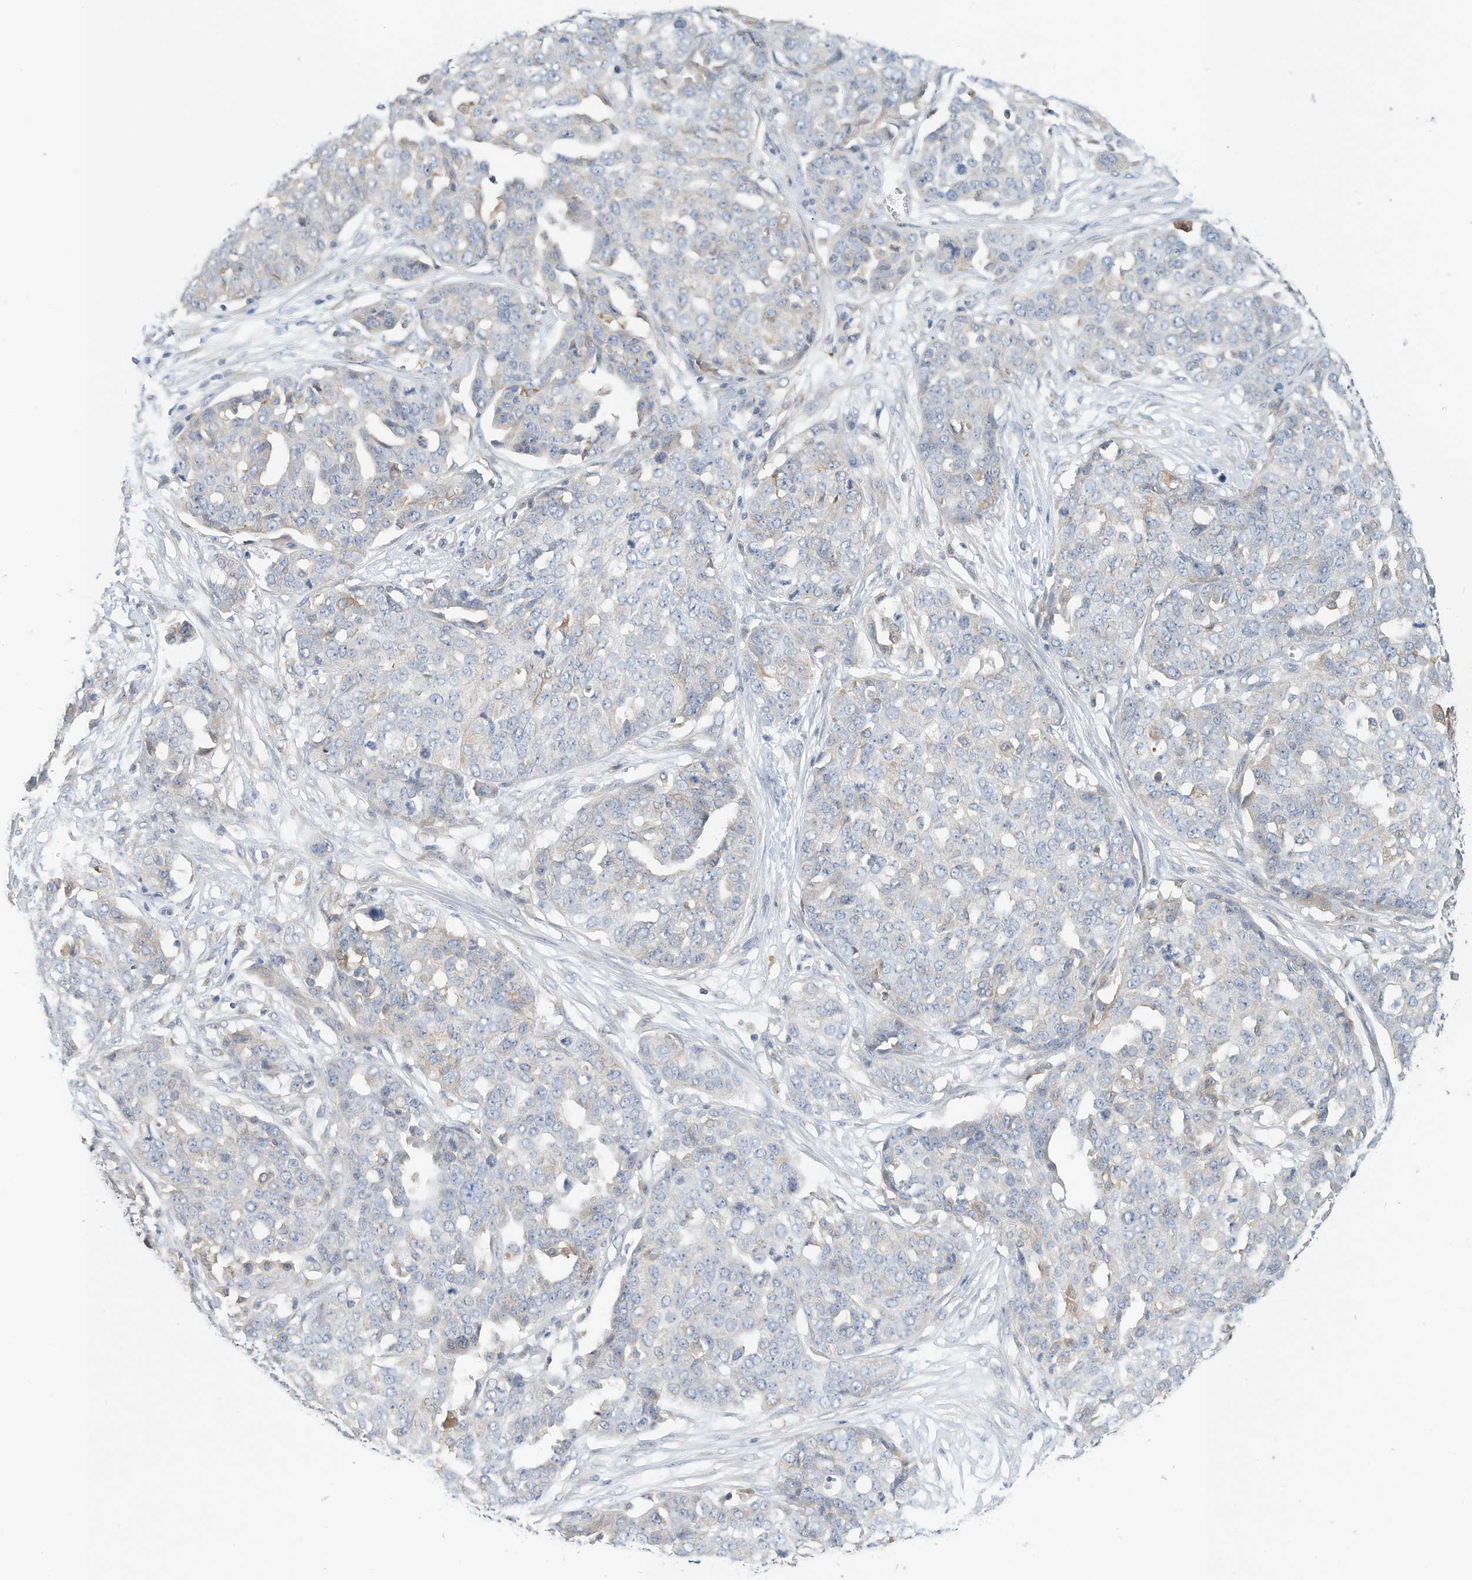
{"staining": {"intensity": "negative", "quantity": "none", "location": "none"}, "tissue": "ovarian cancer", "cell_type": "Tumor cells", "image_type": "cancer", "snomed": [{"axis": "morphology", "description": "Cystadenocarcinoma, serous, NOS"}, {"axis": "topography", "description": "Soft tissue"}, {"axis": "topography", "description": "Ovary"}], "caption": "Immunohistochemistry (IHC) micrograph of human ovarian cancer (serous cystadenocarcinoma) stained for a protein (brown), which reveals no staining in tumor cells.", "gene": "MICAL1", "patient": {"sex": "female", "age": 57}}